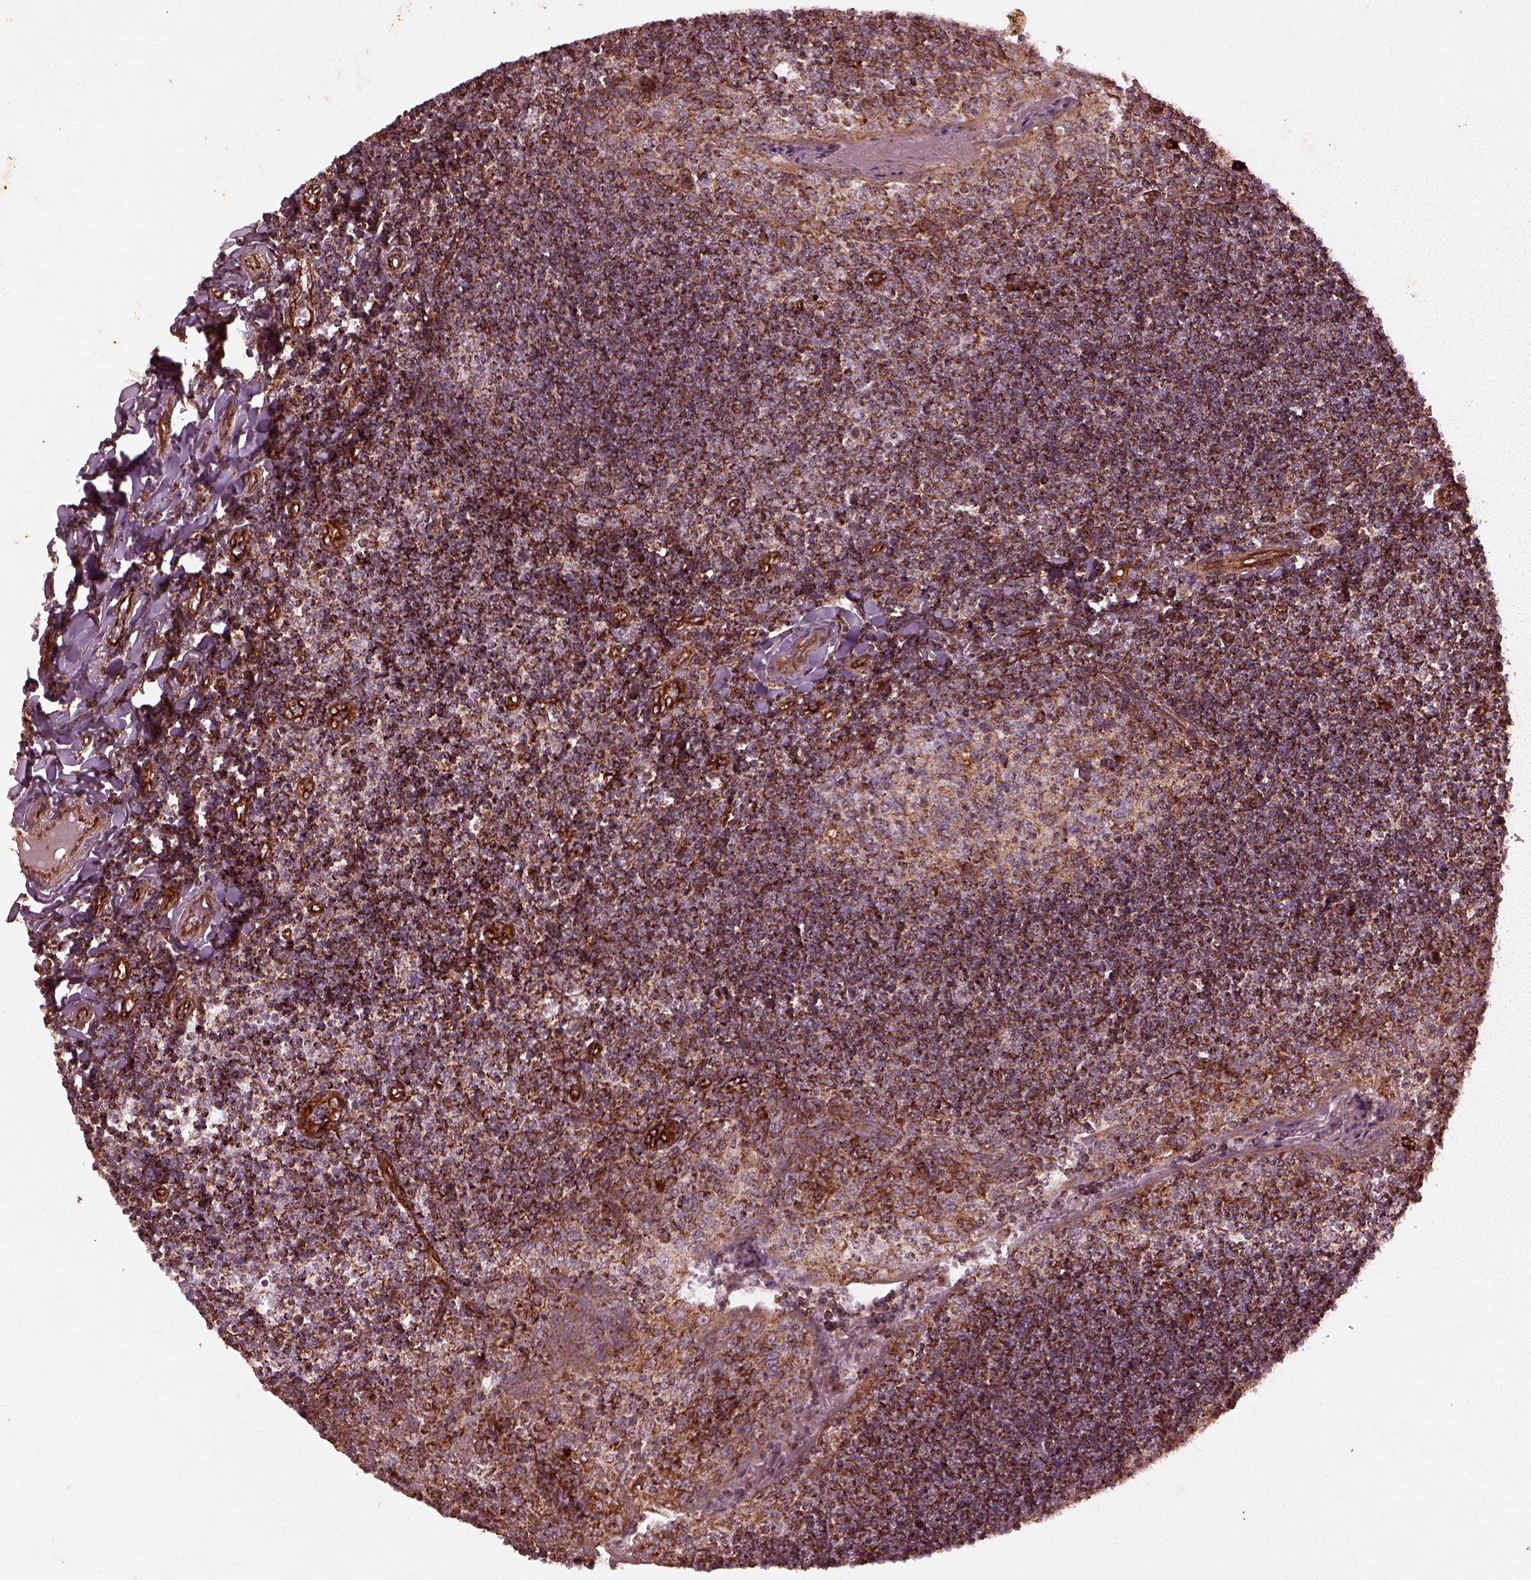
{"staining": {"intensity": "moderate", "quantity": ">75%", "location": "cytoplasmic/membranous"}, "tissue": "tonsil", "cell_type": "Germinal center cells", "image_type": "normal", "snomed": [{"axis": "morphology", "description": "Normal tissue, NOS"}, {"axis": "topography", "description": "Tonsil"}], "caption": "DAB (3,3'-diaminobenzidine) immunohistochemical staining of normal human tonsil reveals moderate cytoplasmic/membranous protein expression in about >75% of germinal center cells.", "gene": "ENSG00000285130", "patient": {"sex": "female", "age": 12}}